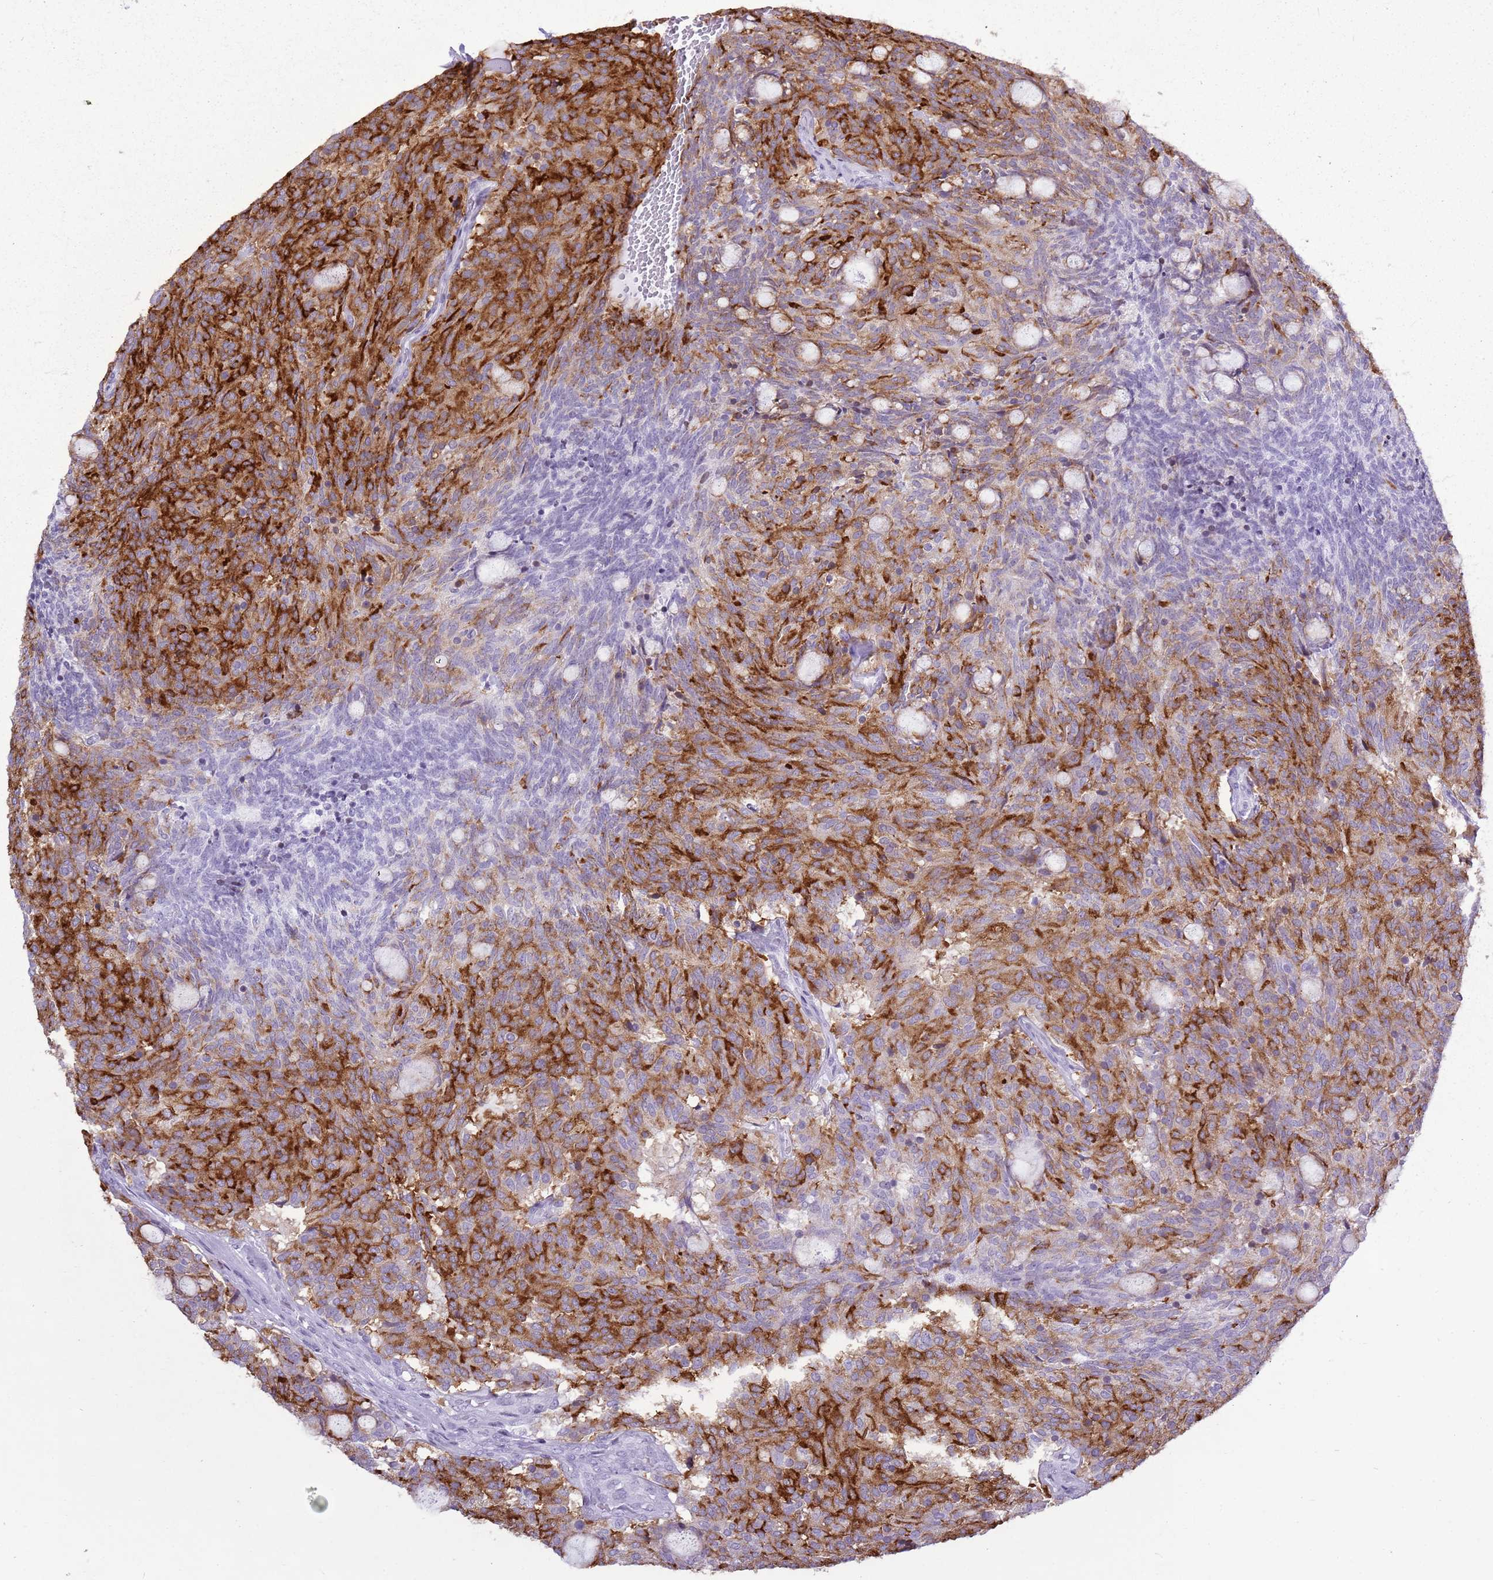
{"staining": {"intensity": "strong", "quantity": ">75%", "location": "cytoplasmic/membranous"}, "tissue": "carcinoid", "cell_type": "Tumor cells", "image_type": "cancer", "snomed": [{"axis": "morphology", "description": "Carcinoid, malignant, NOS"}, {"axis": "topography", "description": "Pancreas"}], "caption": "A brown stain highlights strong cytoplasmic/membranous expression of a protein in human malignant carcinoid tumor cells. (DAB IHC with brightfield microscopy, high magnification).", "gene": "ASIP", "patient": {"sex": "female", "age": 54}}